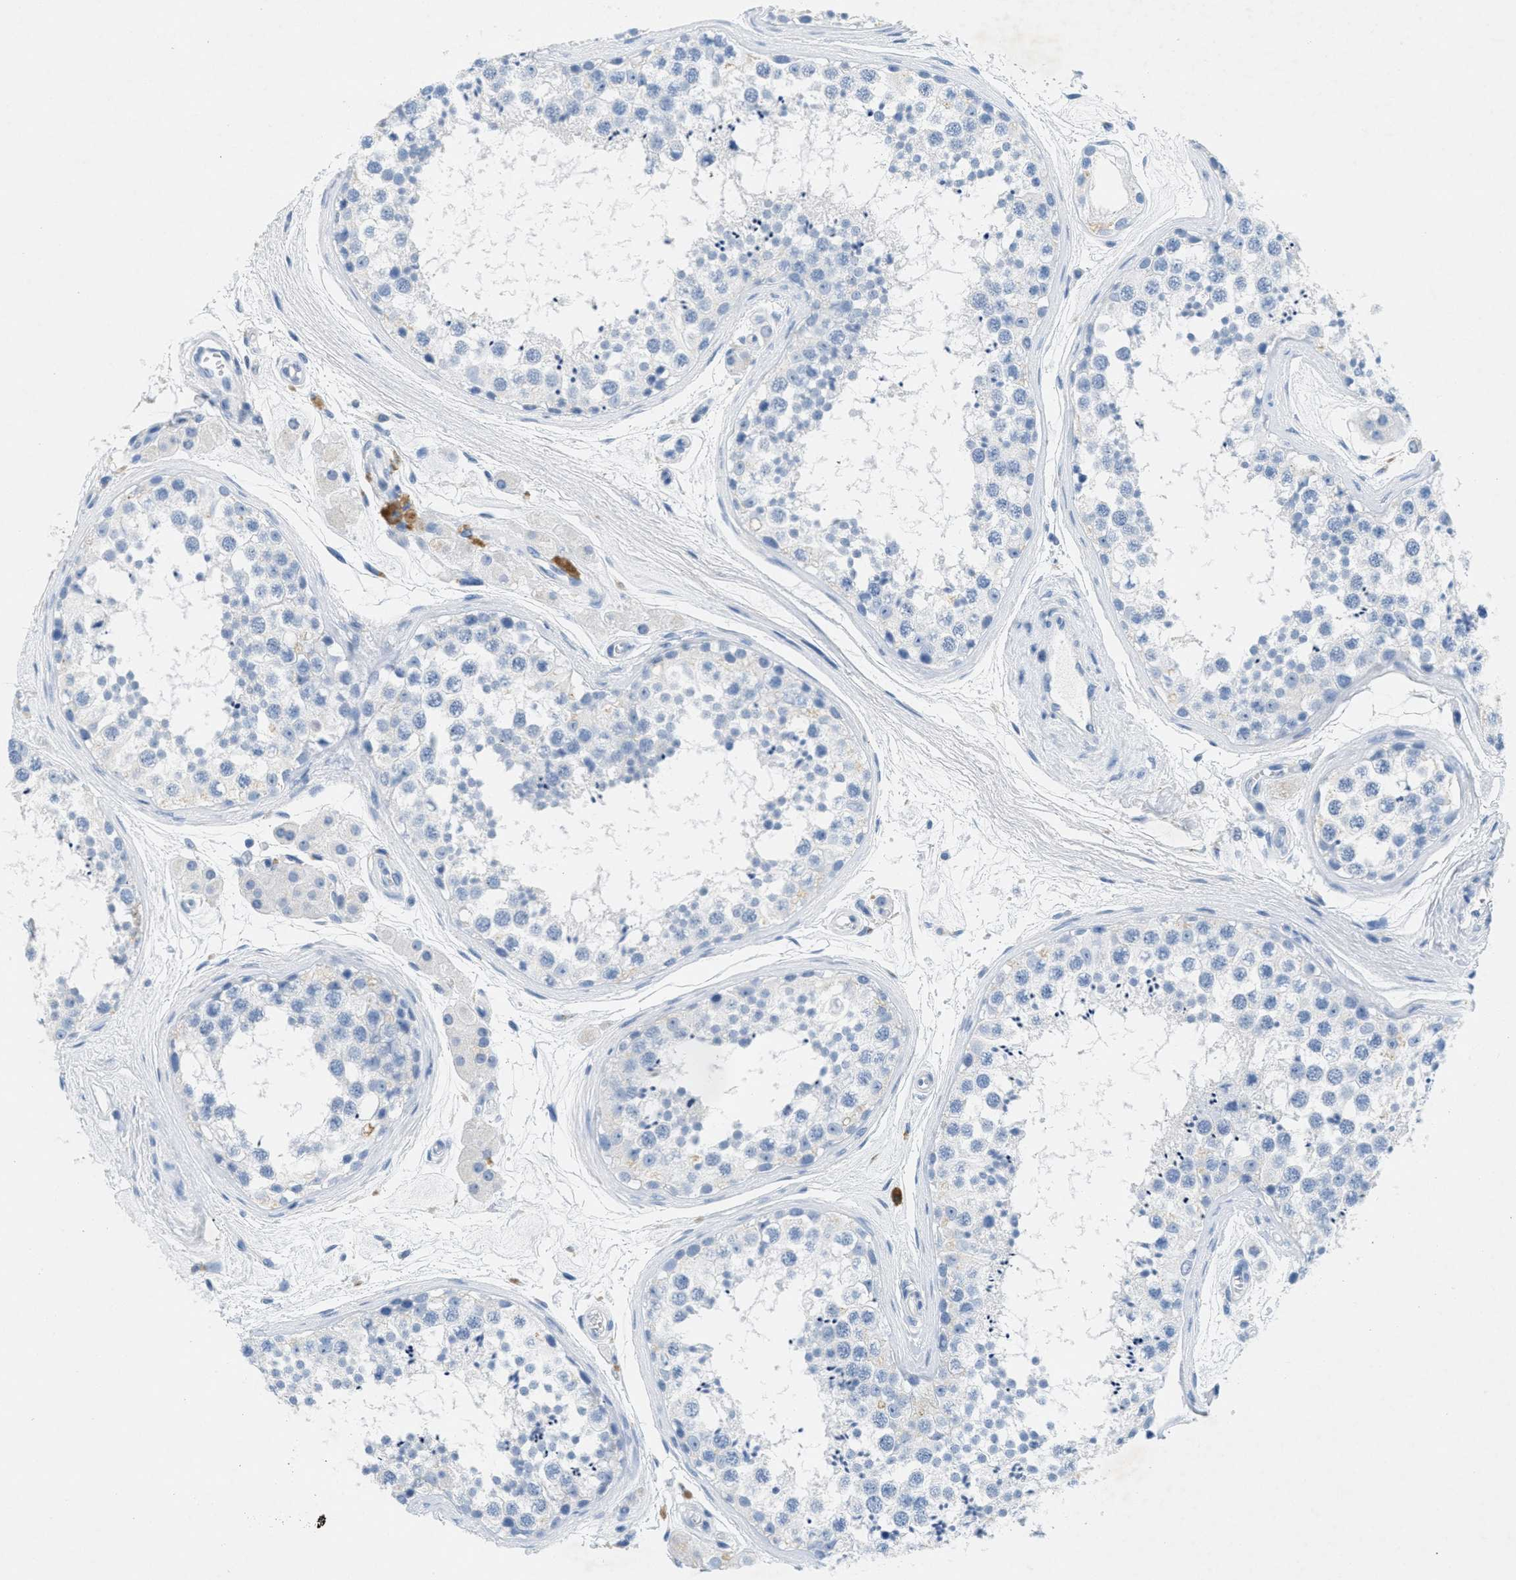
{"staining": {"intensity": "negative", "quantity": "none", "location": "none"}, "tissue": "testis", "cell_type": "Cells in seminiferous ducts", "image_type": "normal", "snomed": [{"axis": "morphology", "description": "Normal tissue, NOS"}, {"axis": "topography", "description": "Testis"}], "caption": "Photomicrograph shows no significant protein staining in cells in seminiferous ducts of benign testis.", "gene": "GPM6A", "patient": {"sex": "male", "age": 56}}